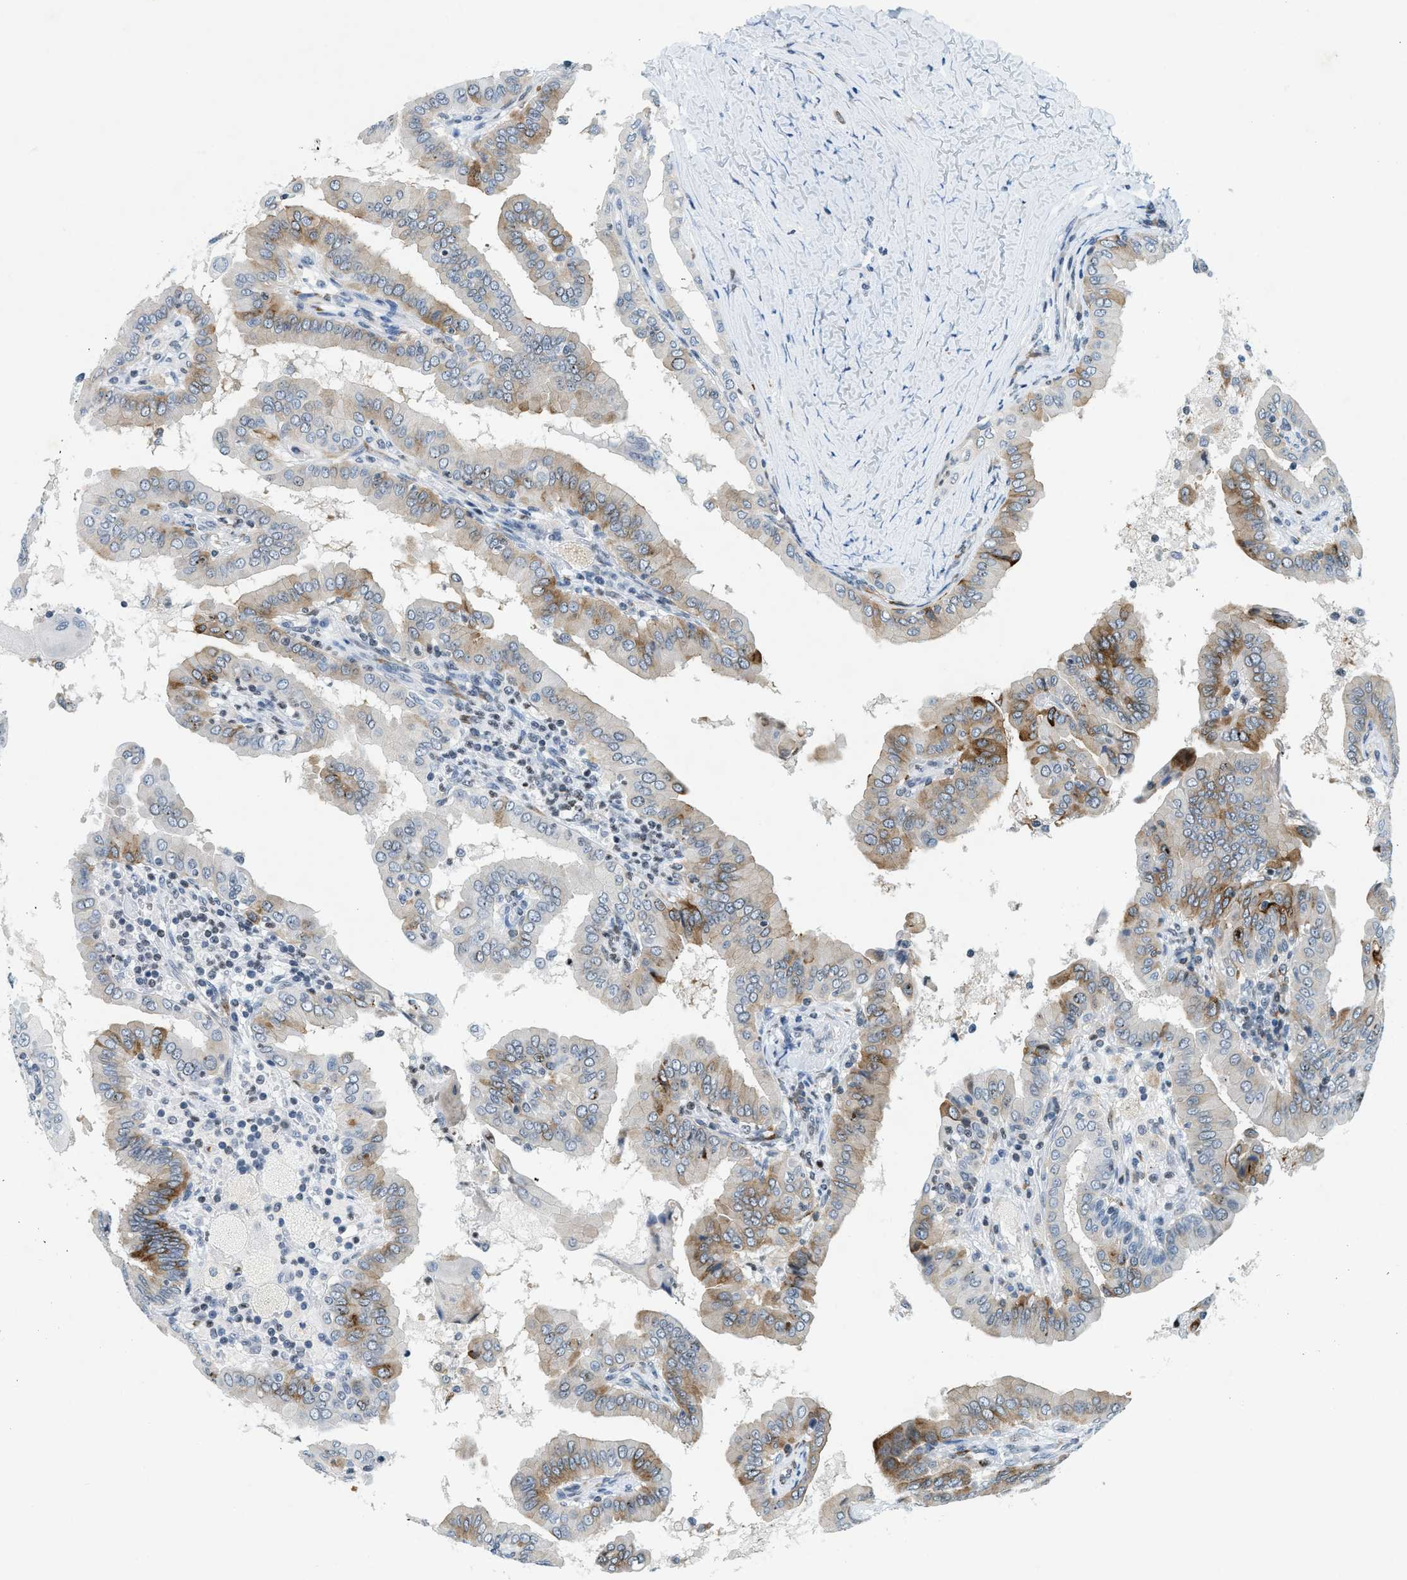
{"staining": {"intensity": "moderate", "quantity": "25%-75%", "location": "cytoplasmic/membranous"}, "tissue": "thyroid cancer", "cell_type": "Tumor cells", "image_type": "cancer", "snomed": [{"axis": "morphology", "description": "Papillary adenocarcinoma, NOS"}, {"axis": "topography", "description": "Thyroid gland"}], "caption": "An image showing moderate cytoplasmic/membranous expression in about 25%-75% of tumor cells in thyroid cancer, as visualized by brown immunohistochemical staining.", "gene": "UVRAG", "patient": {"sex": "male", "age": 33}}